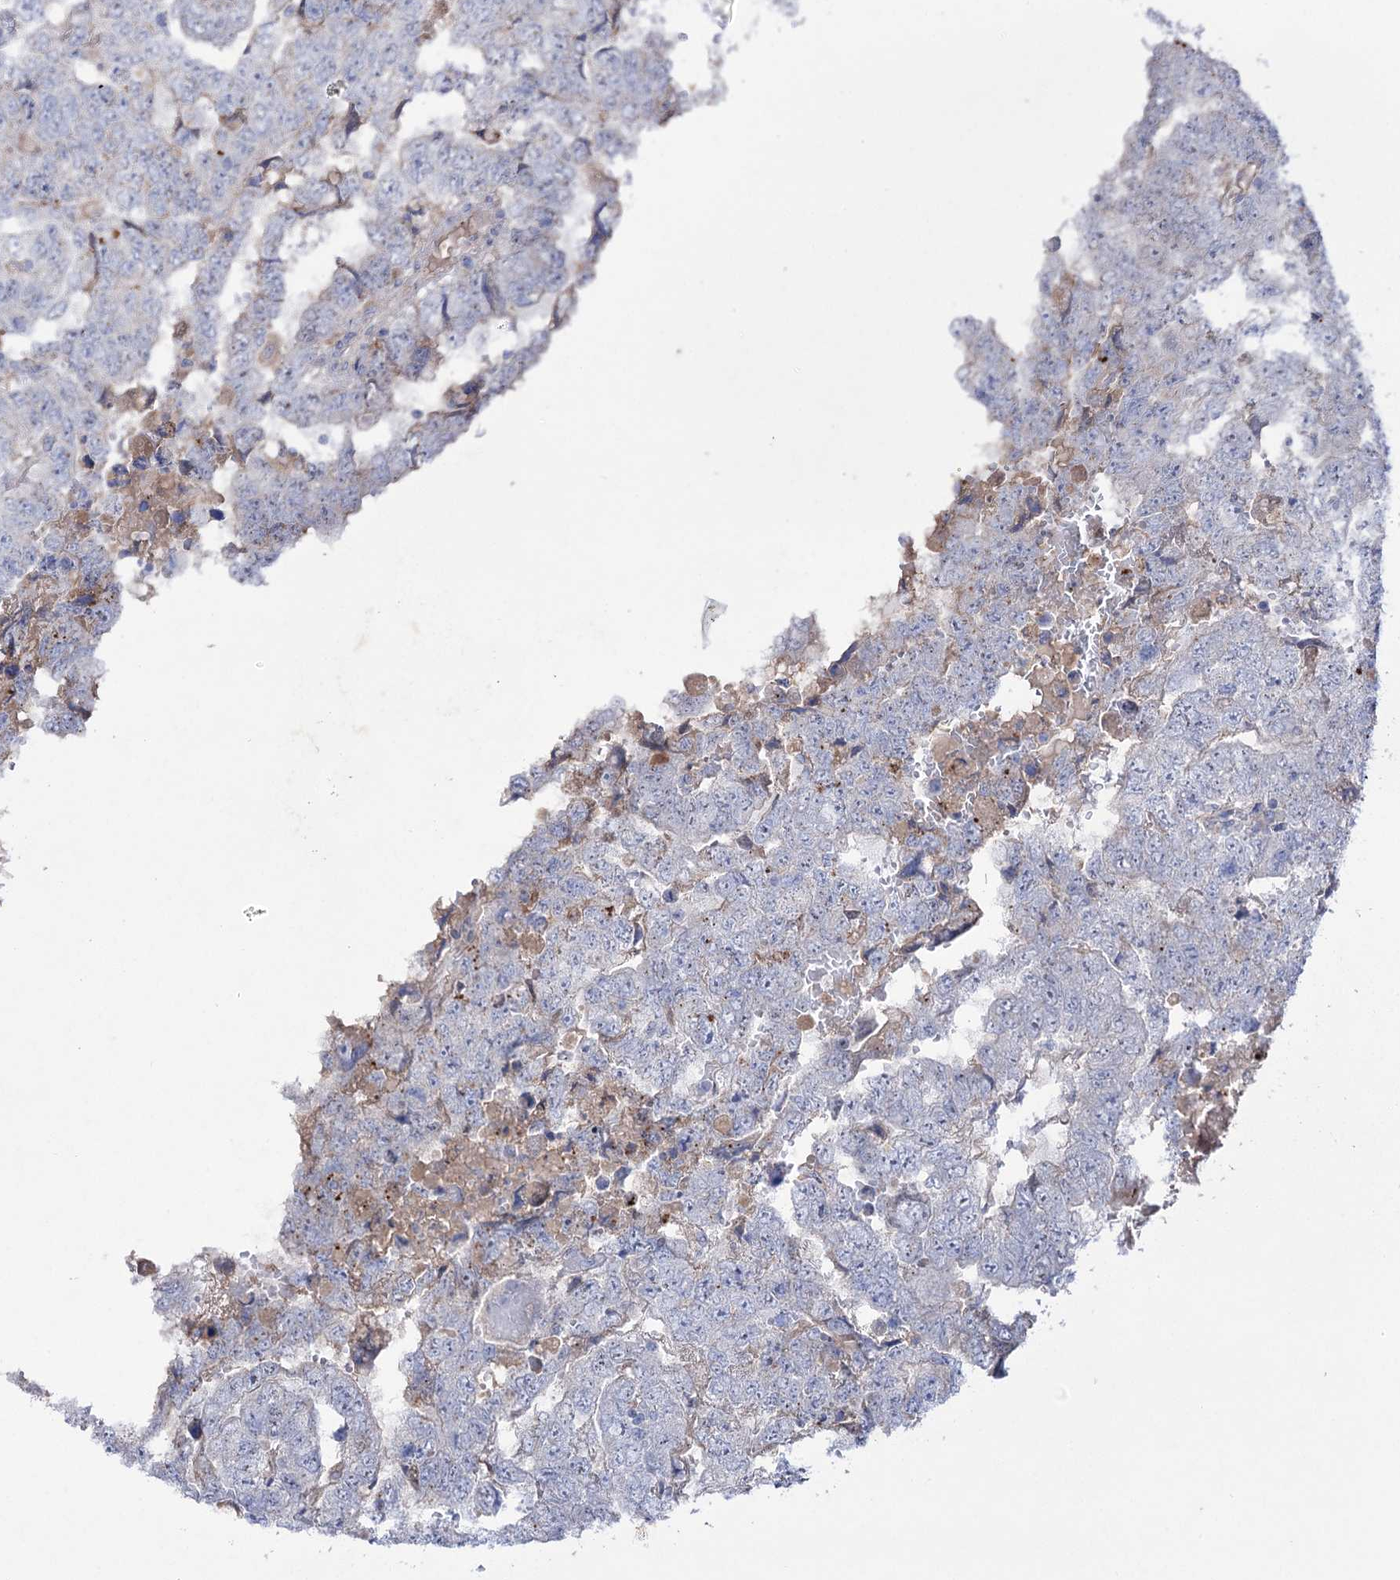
{"staining": {"intensity": "negative", "quantity": "none", "location": "none"}, "tissue": "testis cancer", "cell_type": "Tumor cells", "image_type": "cancer", "snomed": [{"axis": "morphology", "description": "Carcinoma, Embryonal, NOS"}, {"axis": "topography", "description": "Testis"}], "caption": "There is no significant staining in tumor cells of testis cancer.", "gene": "NAGLU", "patient": {"sex": "male", "age": 36}}